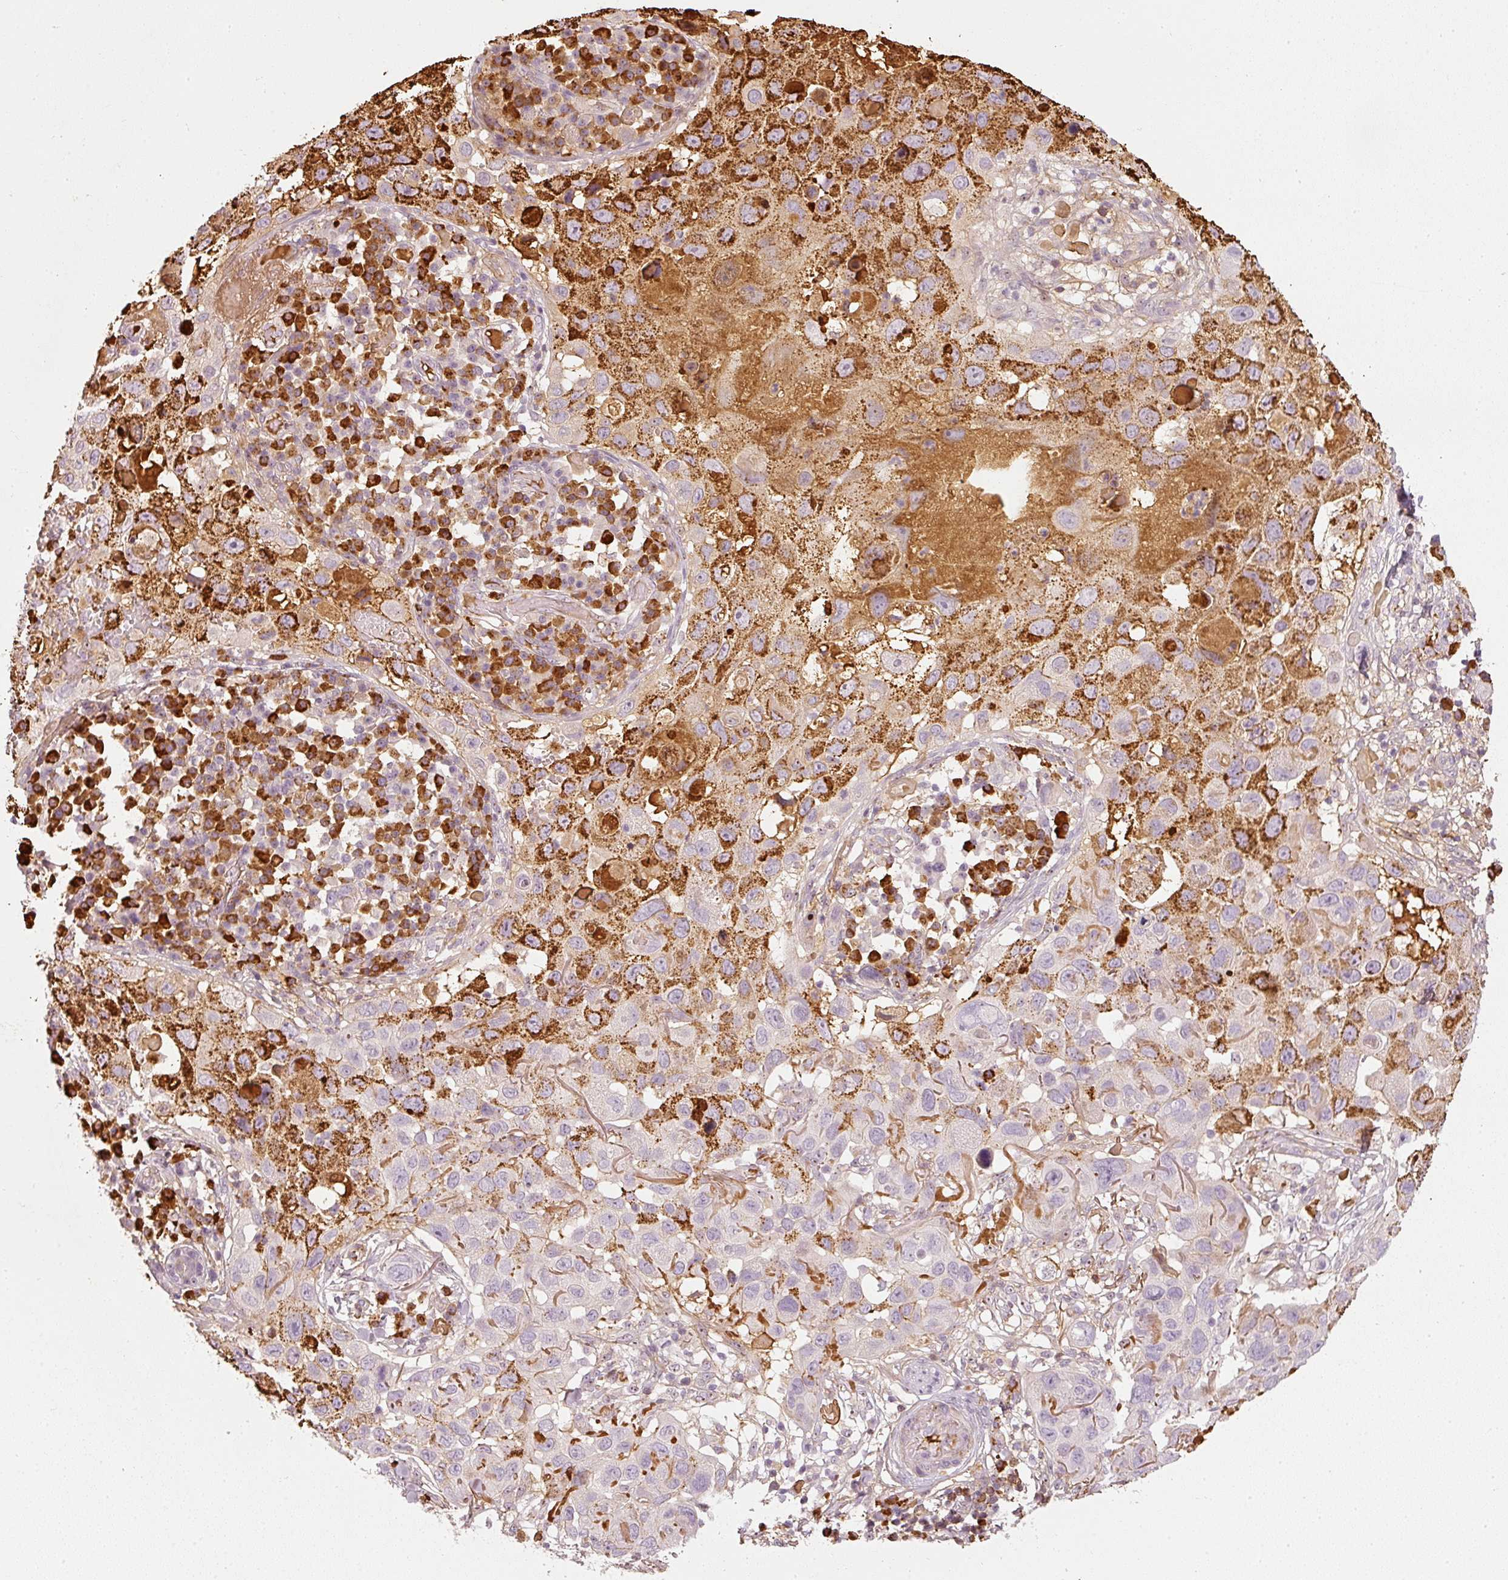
{"staining": {"intensity": "strong", "quantity": "25%-75%", "location": "cytoplasmic/membranous"}, "tissue": "skin cancer", "cell_type": "Tumor cells", "image_type": "cancer", "snomed": [{"axis": "morphology", "description": "Squamous cell carcinoma in situ, NOS"}, {"axis": "morphology", "description": "Squamous cell carcinoma, NOS"}, {"axis": "topography", "description": "Skin"}], "caption": "This micrograph demonstrates squamous cell carcinoma (skin) stained with immunohistochemistry to label a protein in brown. The cytoplasmic/membranous of tumor cells show strong positivity for the protein. Nuclei are counter-stained blue.", "gene": "VCAM1", "patient": {"sex": "male", "age": 93}}